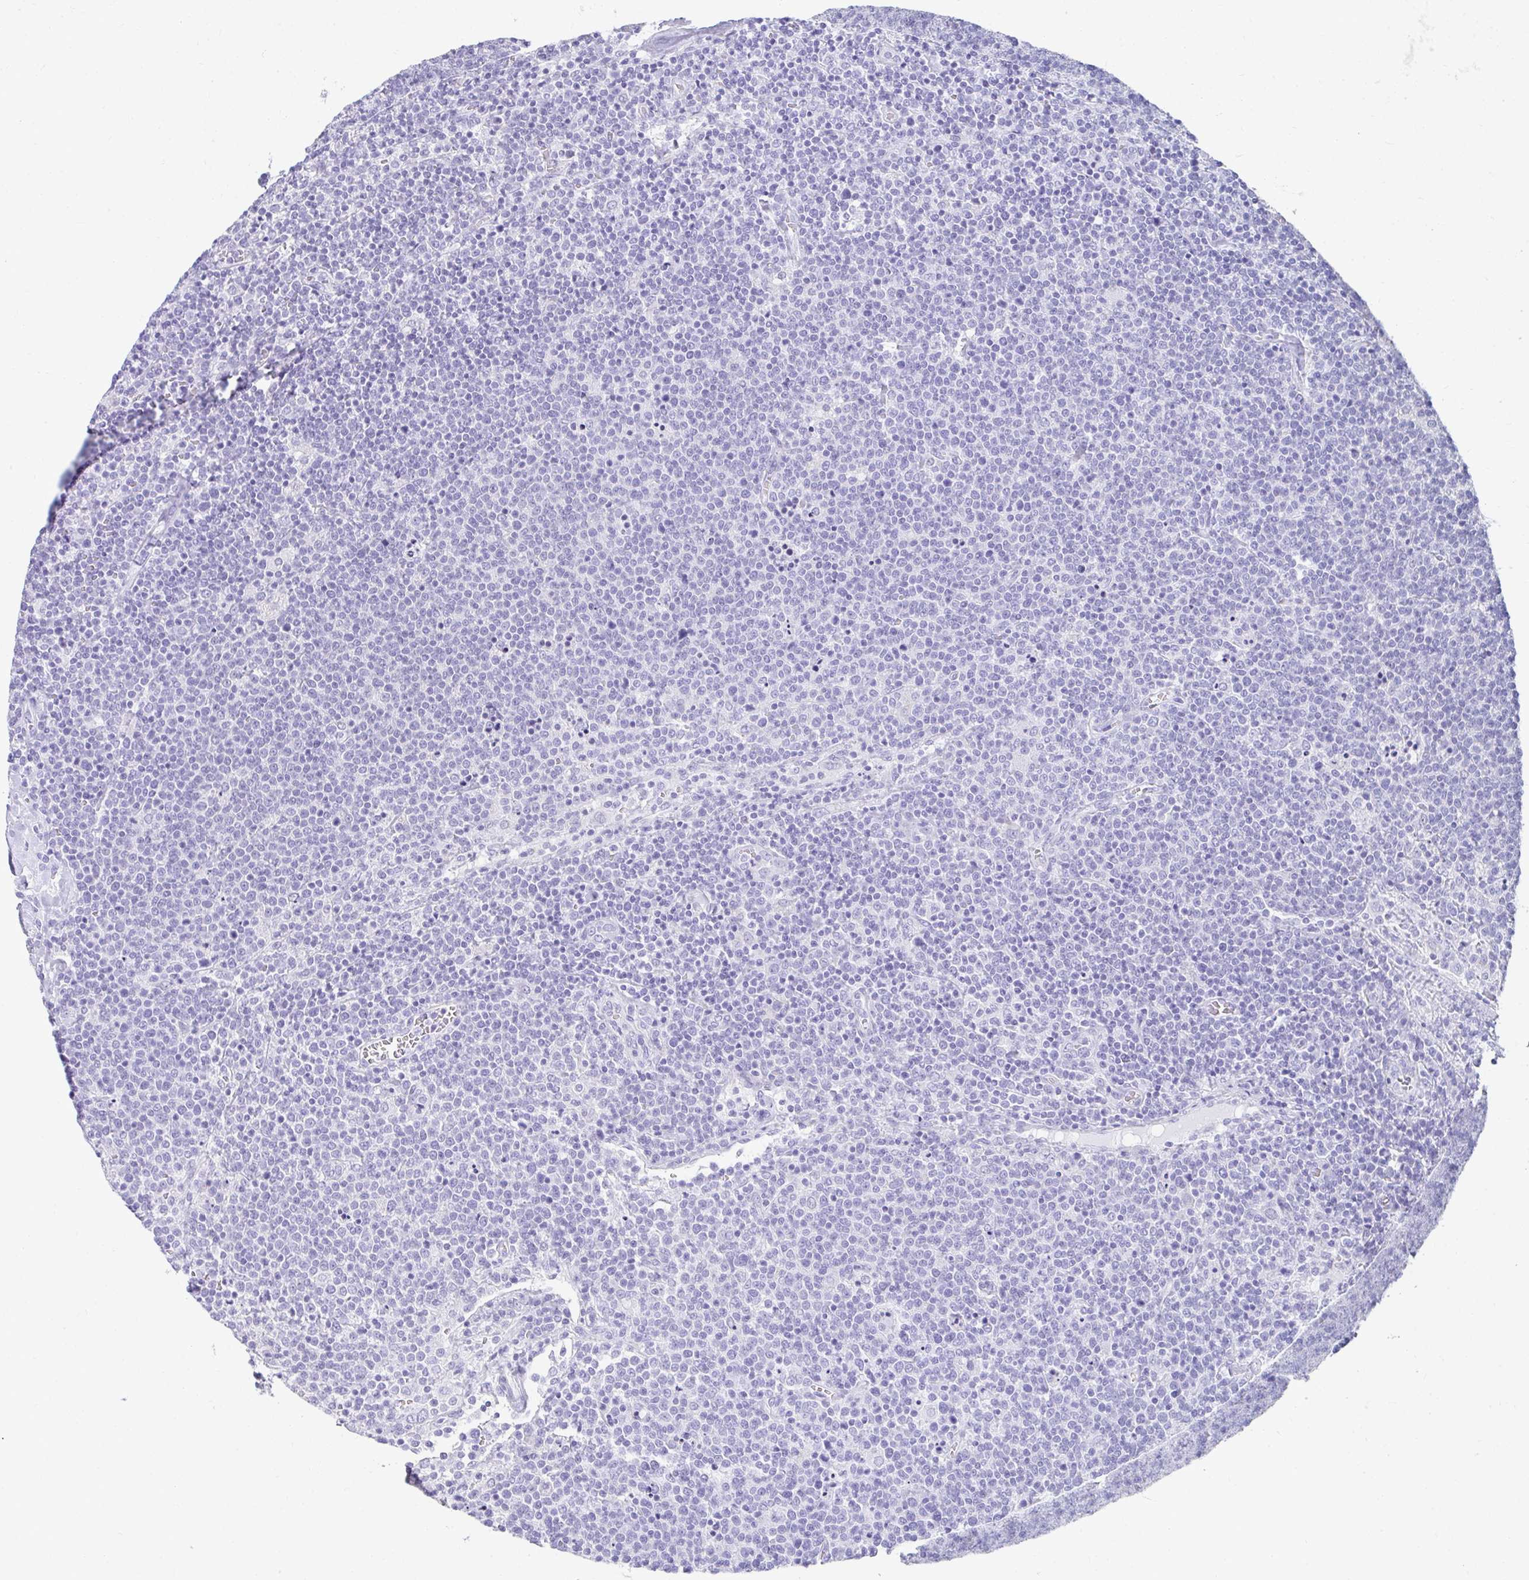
{"staining": {"intensity": "negative", "quantity": "none", "location": "none"}, "tissue": "lymphoma", "cell_type": "Tumor cells", "image_type": "cancer", "snomed": [{"axis": "morphology", "description": "Malignant lymphoma, non-Hodgkin's type, High grade"}, {"axis": "topography", "description": "Lymph node"}], "caption": "This is an IHC micrograph of high-grade malignant lymphoma, non-Hodgkin's type. There is no staining in tumor cells.", "gene": "RLF", "patient": {"sex": "male", "age": 61}}